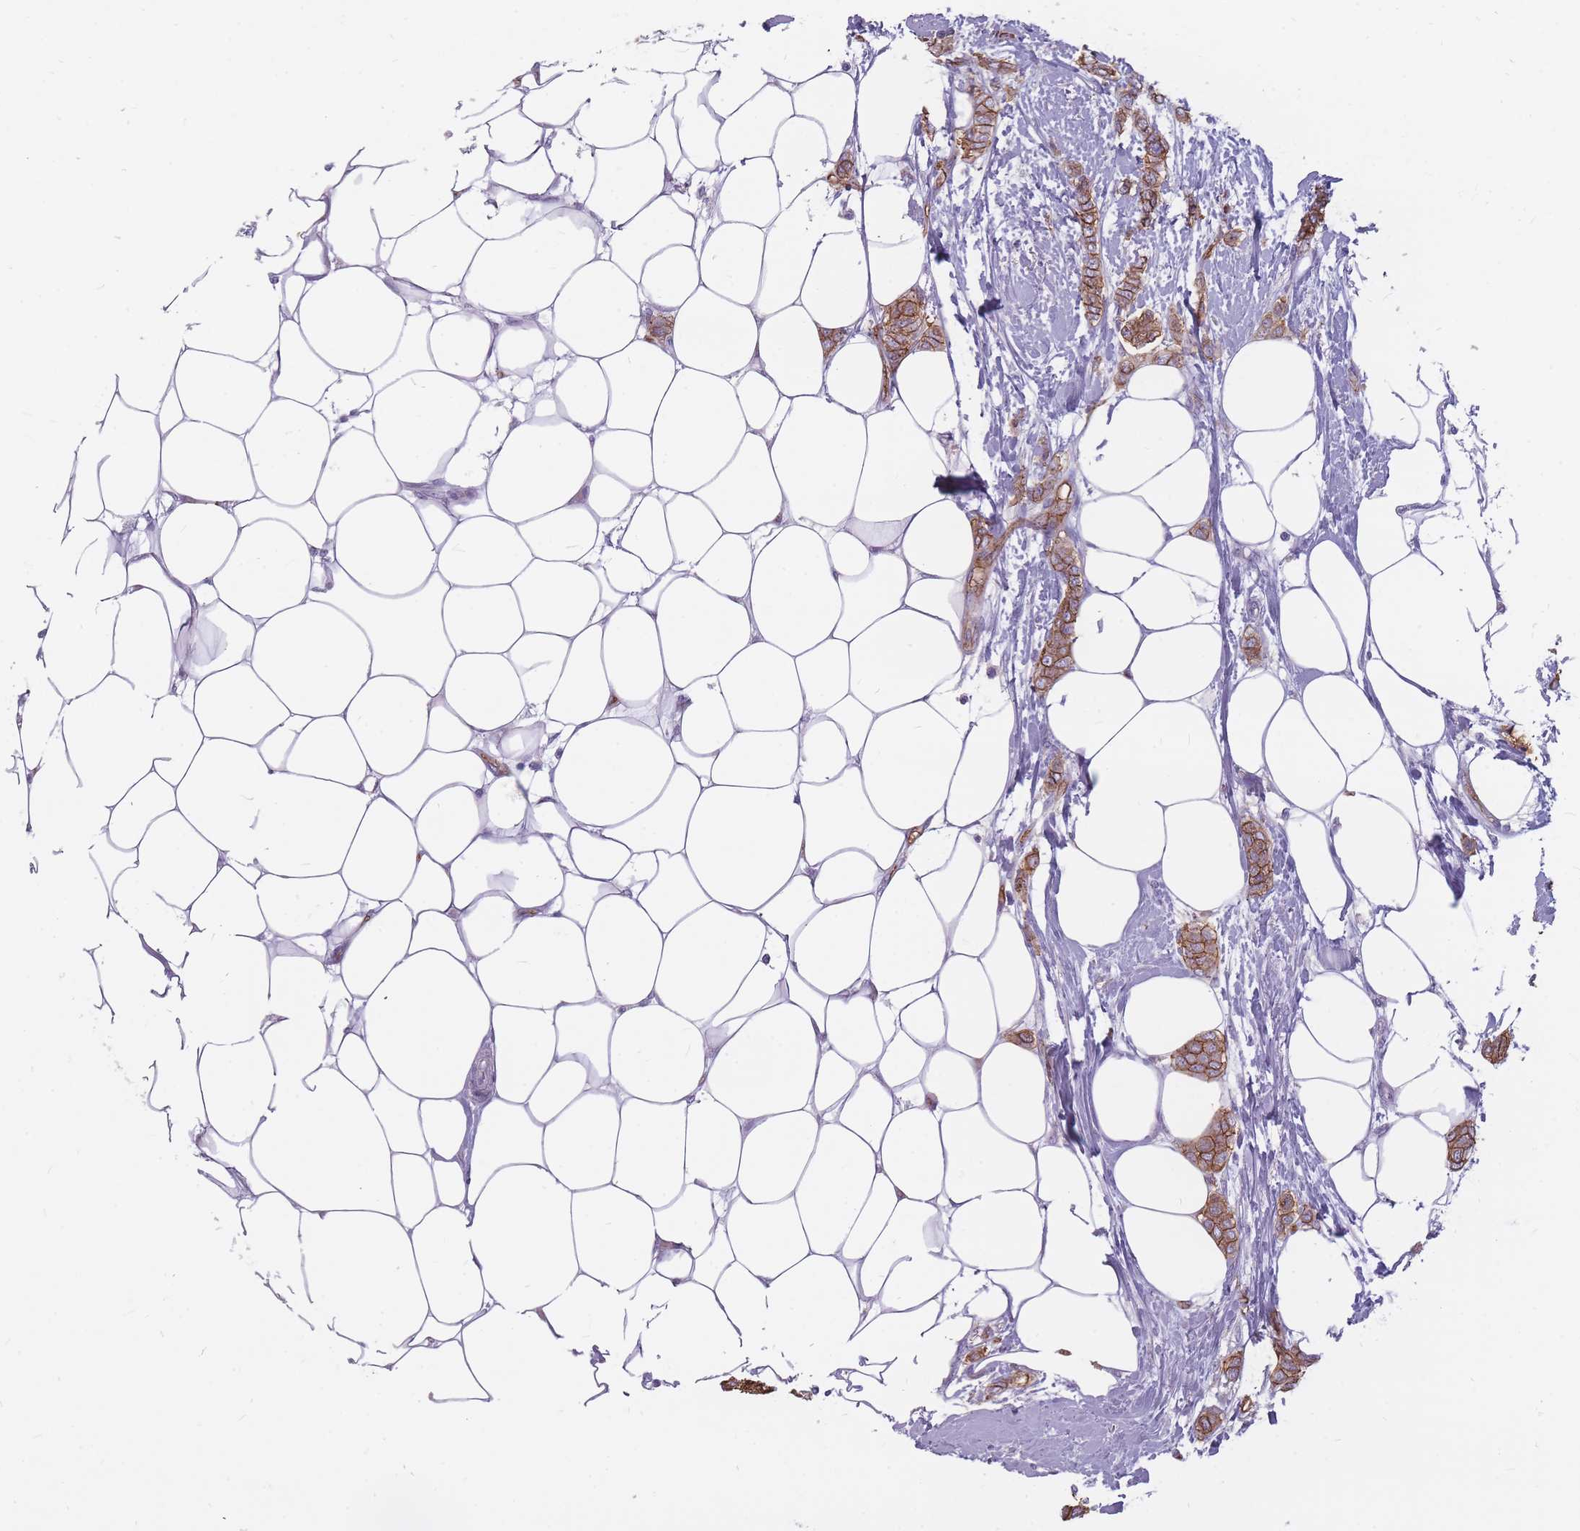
{"staining": {"intensity": "moderate", "quantity": ">75%", "location": "cytoplasmic/membranous"}, "tissue": "breast cancer", "cell_type": "Tumor cells", "image_type": "cancer", "snomed": [{"axis": "morphology", "description": "Duct carcinoma"}, {"axis": "topography", "description": "Breast"}], "caption": "DAB immunohistochemical staining of human breast invasive ductal carcinoma shows moderate cytoplasmic/membranous protein expression in about >75% of tumor cells.", "gene": "GNA11", "patient": {"sex": "female", "age": 72}}